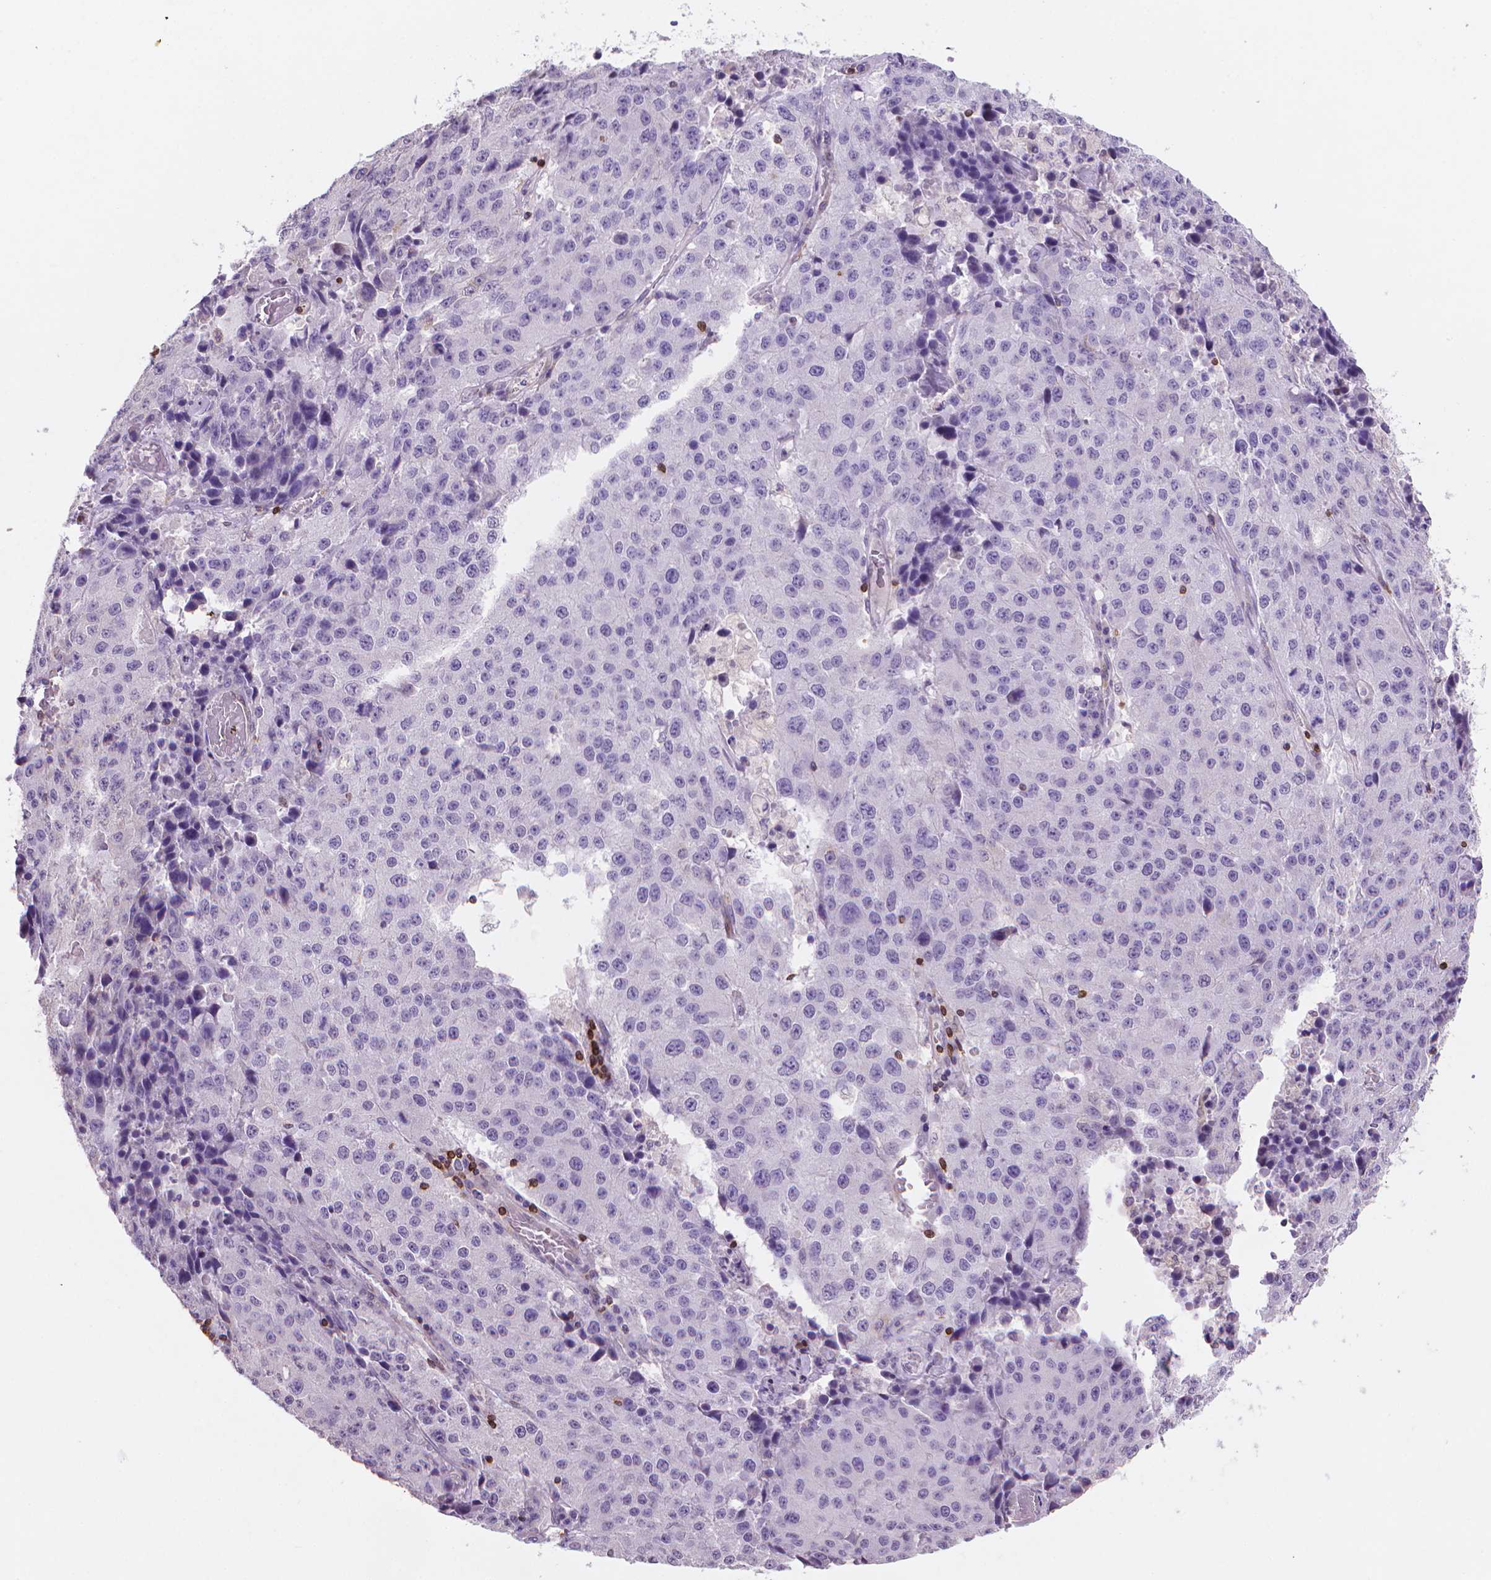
{"staining": {"intensity": "negative", "quantity": "none", "location": "none"}, "tissue": "stomach cancer", "cell_type": "Tumor cells", "image_type": "cancer", "snomed": [{"axis": "morphology", "description": "Adenocarcinoma, NOS"}, {"axis": "topography", "description": "Stomach"}], "caption": "DAB (3,3'-diaminobenzidine) immunohistochemical staining of human stomach adenocarcinoma exhibits no significant staining in tumor cells.", "gene": "BCL2", "patient": {"sex": "male", "age": 71}}